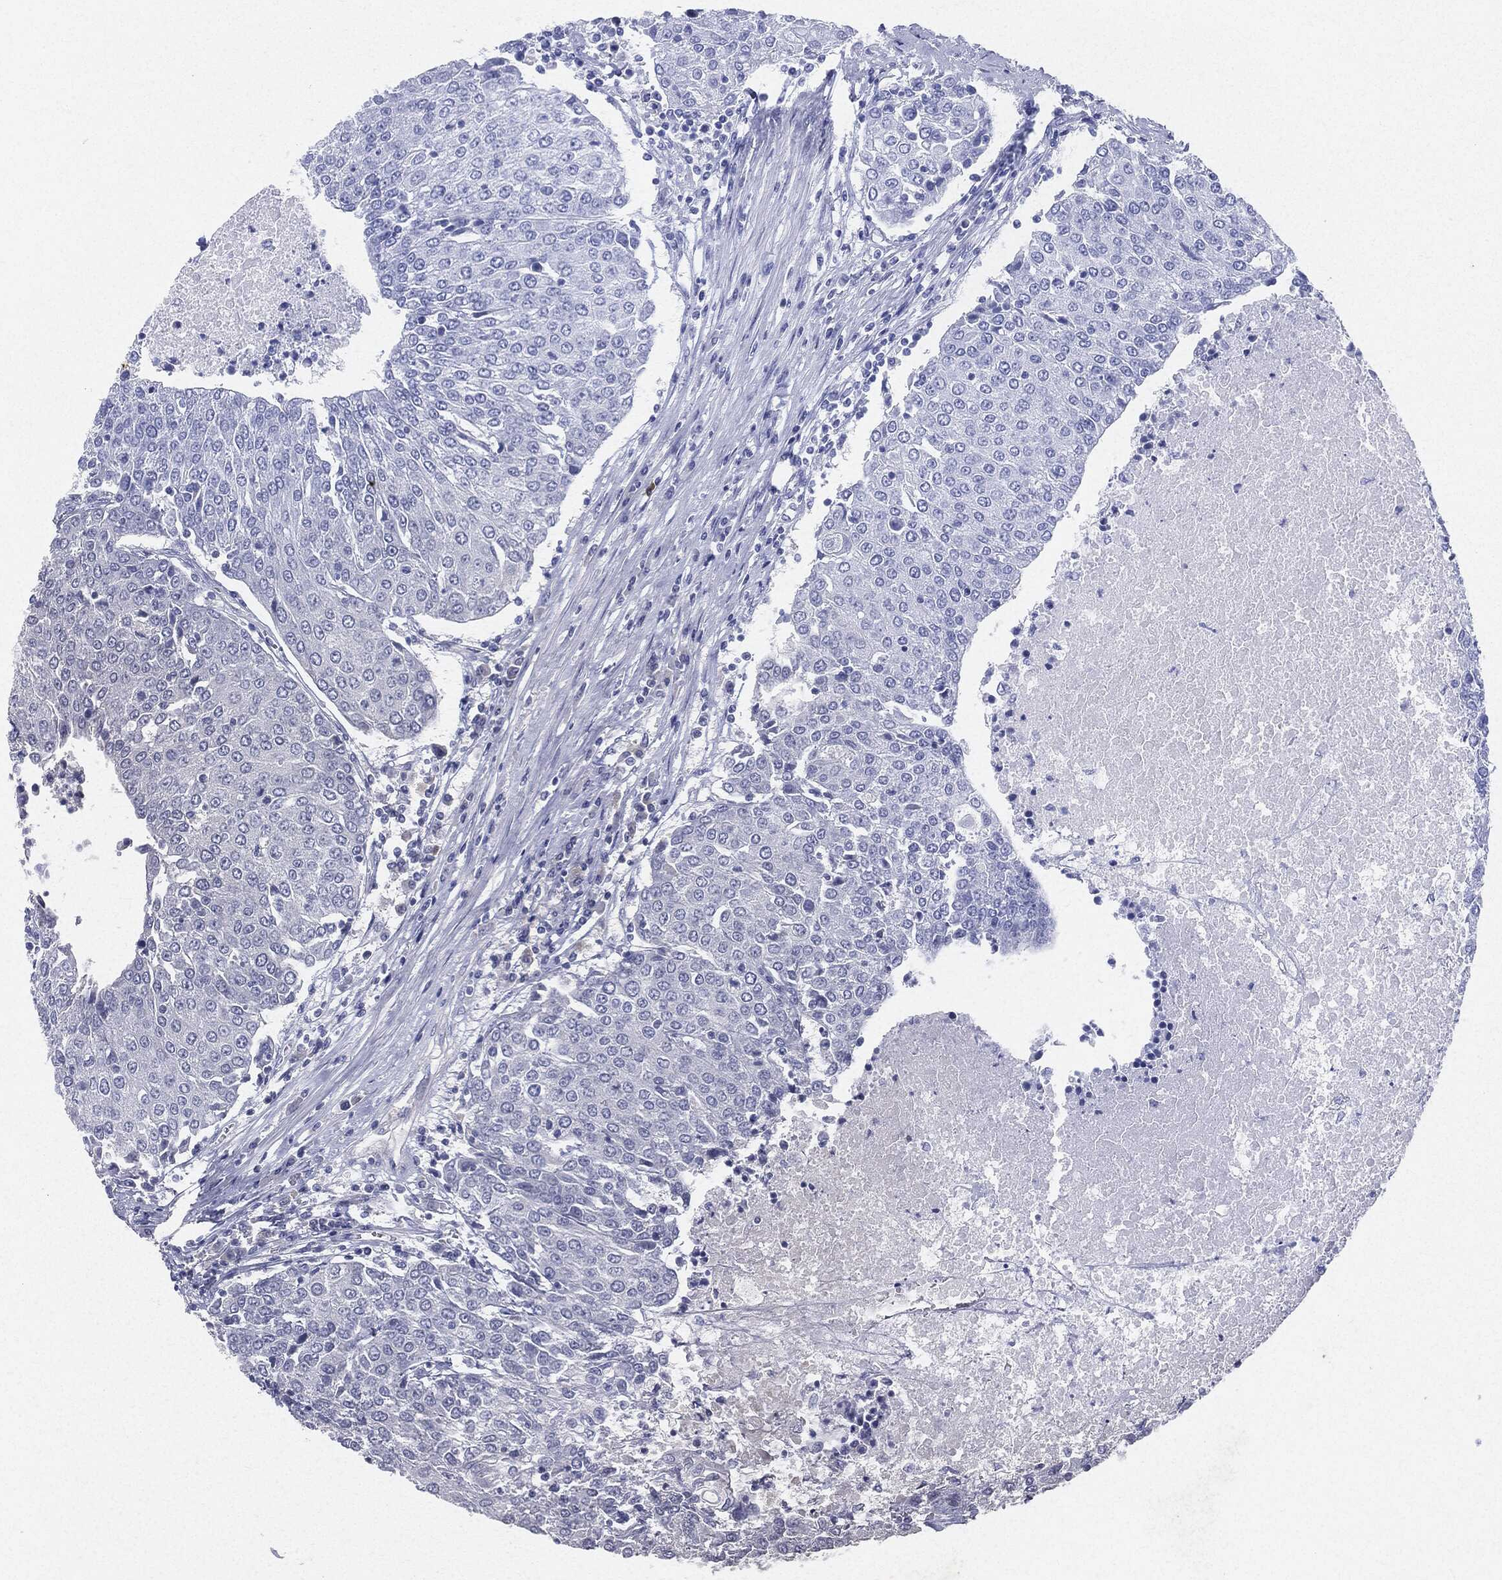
{"staining": {"intensity": "negative", "quantity": "none", "location": "none"}, "tissue": "urothelial cancer", "cell_type": "Tumor cells", "image_type": "cancer", "snomed": [{"axis": "morphology", "description": "Urothelial carcinoma, High grade"}, {"axis": "topography", "description": "Urinary bladder"}], "caption": "Urothelial carcinoma (high-grade) was stained to show a protein in brown. There is no significant expression in tumor cells. (Immunohistochemistry (ihc), brightfield microscopy, high magnification).", "gene": "CGB1", "patient": {"sex": "female", "age": 85}}